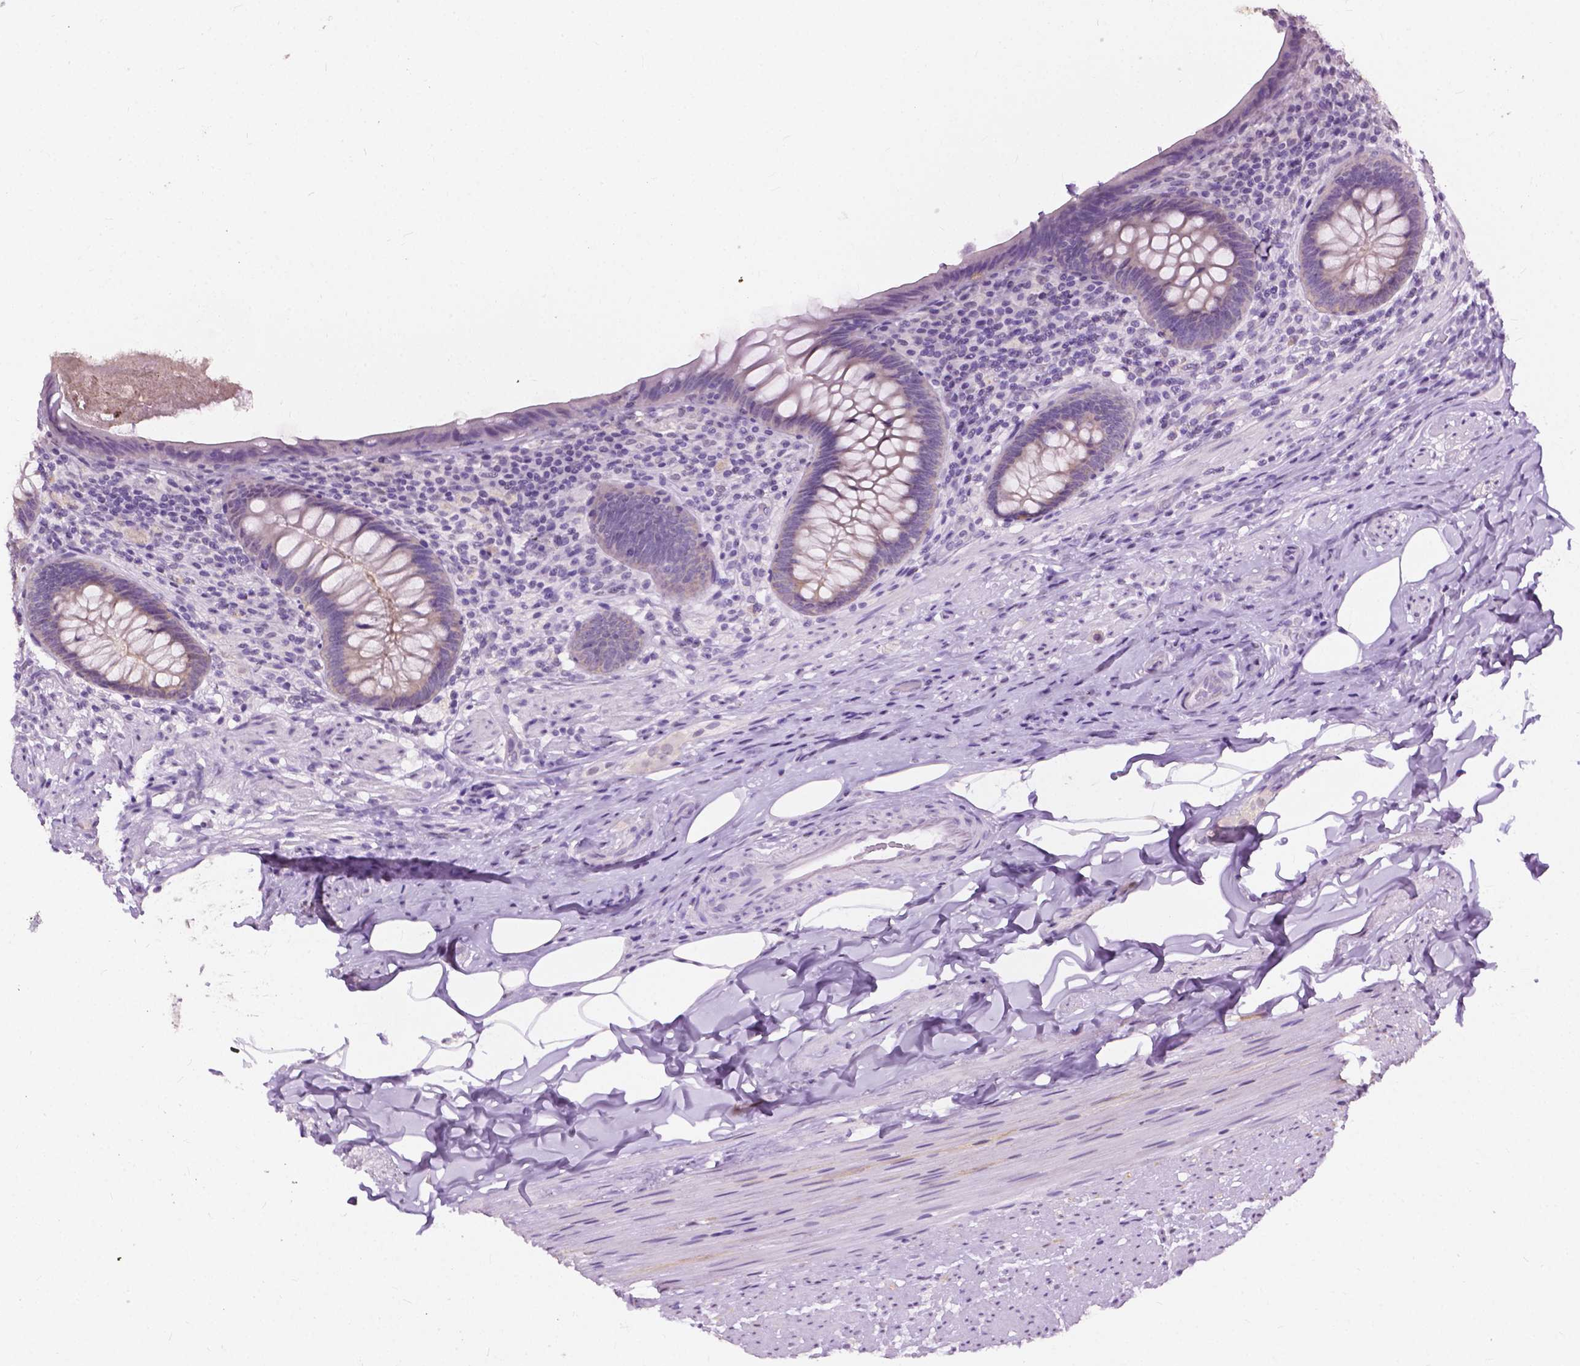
{"staining": {"intensity": "negative", "quantity": "none", "location": "none"}, "tissue": "appendix", "cell_type": "Glandular cells", "image_type": "normal", "snomed": [{"axis": "morphology", "description": "Normal tissue, NOS"}, {"axis": "topography", "description": "Appendix"}], "caption": "High power microscopy image of an immunohistochemistry (IHC) image of unremarkable appendix, revealing no significant staining in glandular cells. (Immunohistochemistry (ihc), brightfield microscopy, high magnification).", "gene": "GPR37L1", "patient": {"sex": "male", "age": 47}}